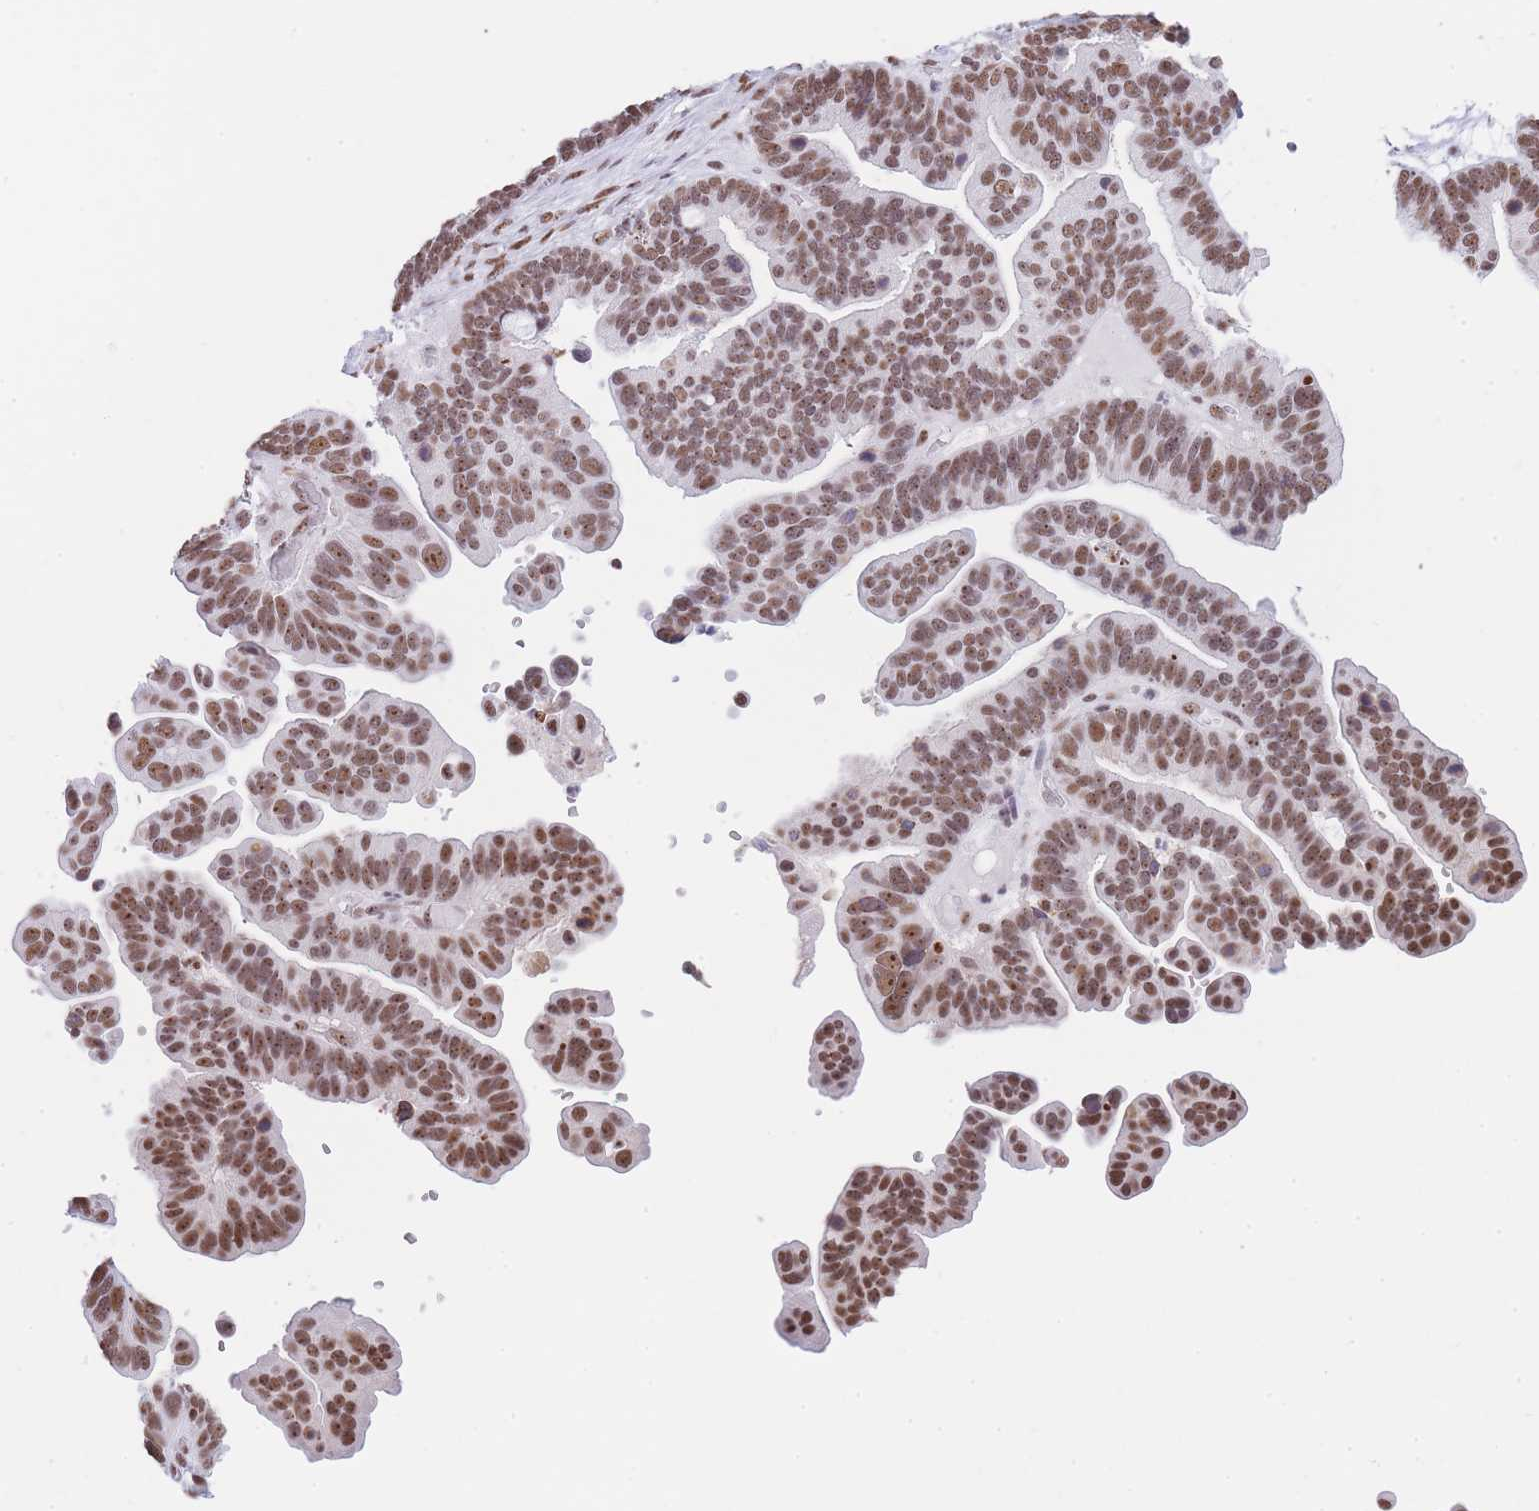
{"staining": {"intensity": "moderate", "quantity": ">75%", "location": "nuclear"}, "tissue": "ovarian cancer", "cell_type": "Tumor cells", "image_type": "cancer", "snomed": [{"axis": "morphology", "description": "Cystadenocarcinoma, serous, NOS"}, {"axis": "topography", "description": "Ovary"}], "caption": "The histopathology image demonstrates staining of ovarian cancer, revealing moderate nuclear protein staining (brown color) within tumor cells. The staining was performed using DAB to visualize the protein expression in brown, while the nuclei were stained in blue with hematoxylin (Magnification: 20x).", "gene": "EVC2", "patient": {"sex": "female", "age": 56}}